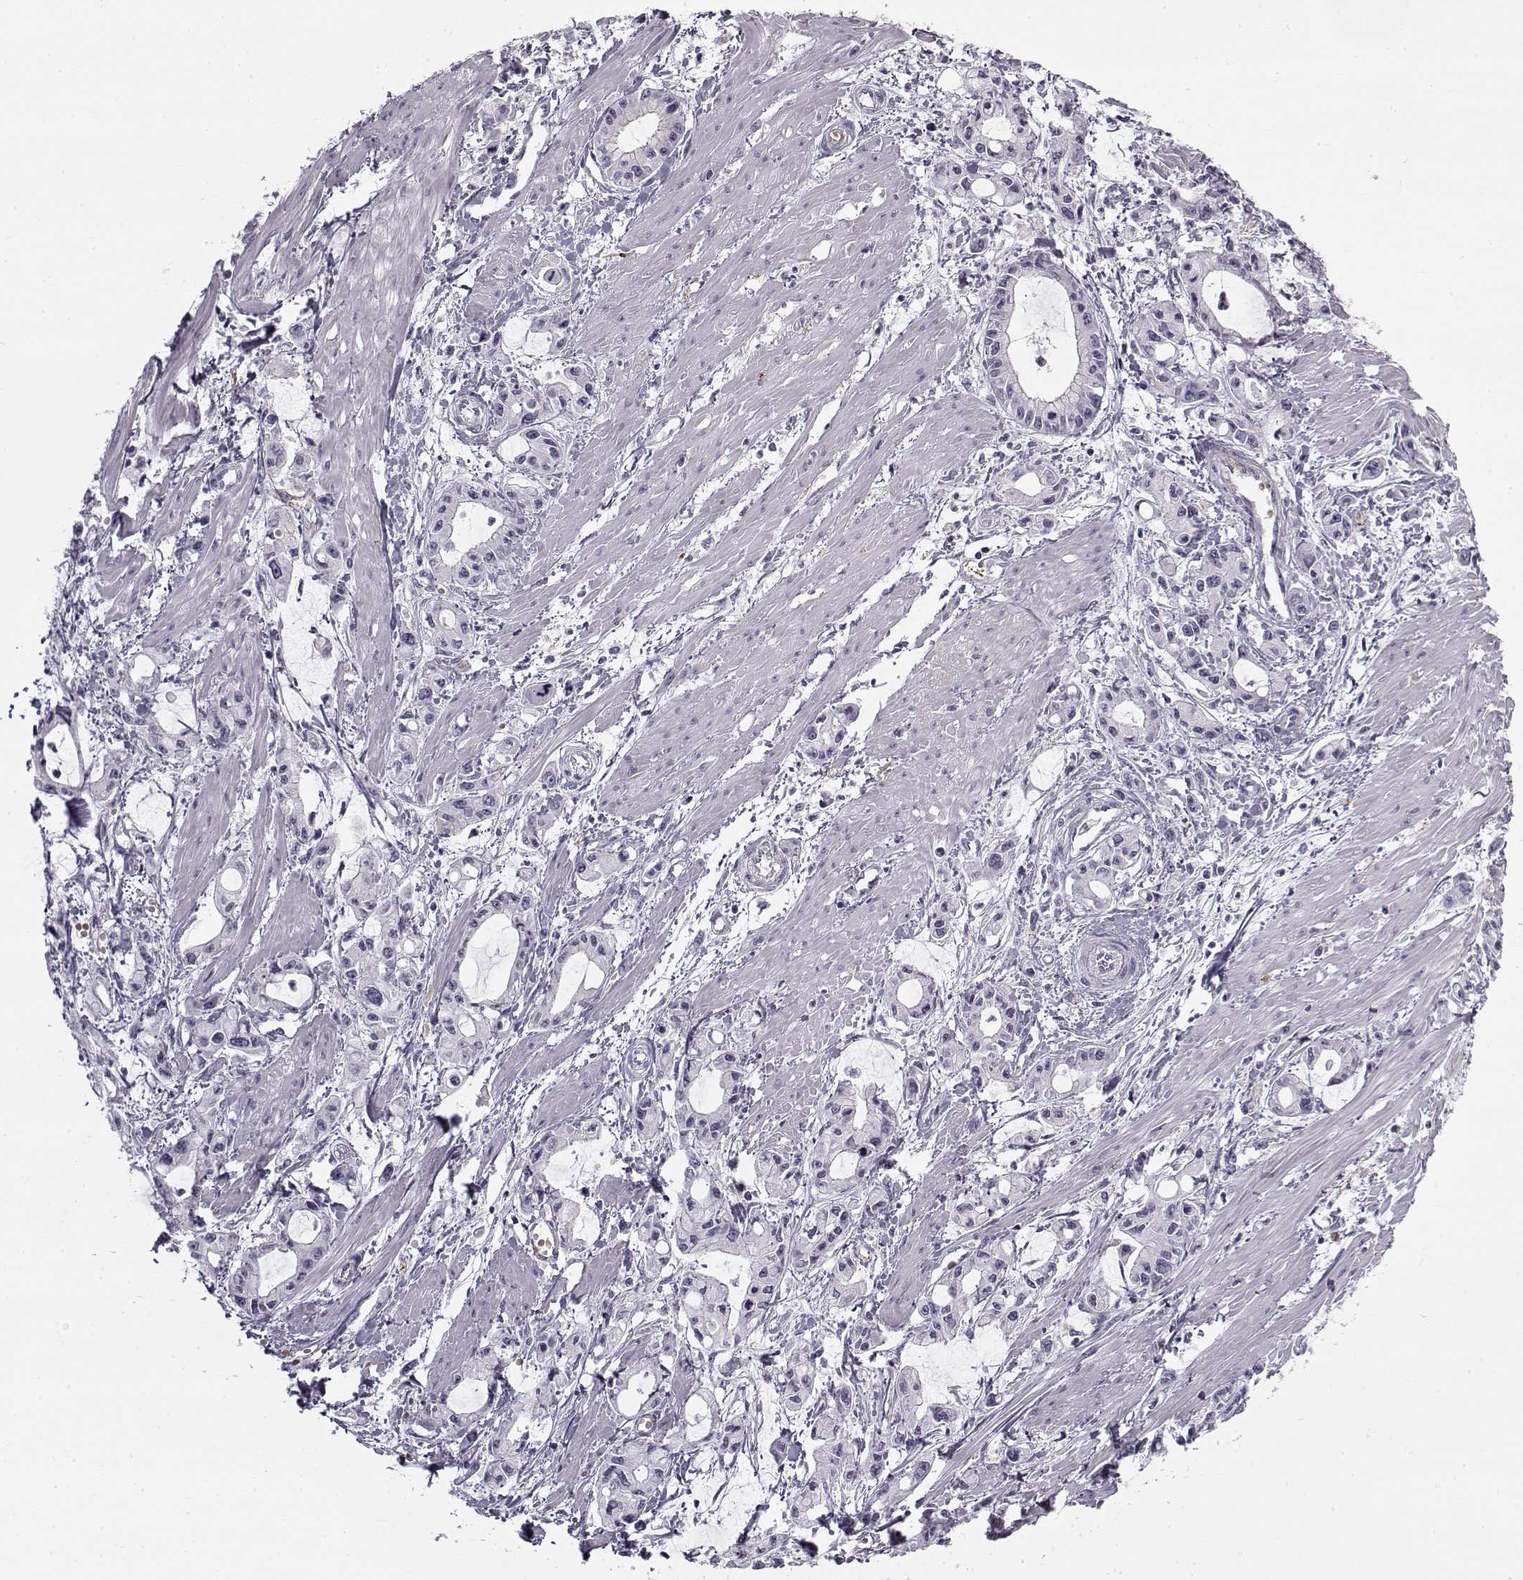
{"staining": {"intensity": "negative", "quantity": "none", "location": "none"}, "tissue": "pancreatic cancer", "cell_type": "Tumor cells", "image_type": "cancer", "snomed": [{"axis": "morphology", "description": "Adenocarcinoma, NOS"}, {"axis": "topography", "description": "Pancreas"}], "caption": "There is no significant staining in tumor cells of adenocarcinoma (pancreatic). (DAB (3,3'-diaminobenzidine) immunohistochemistry (IHC) with hematoxylin counter stain).", "gene": "SNCA", "patient": {"sex": "male", "age": 48}}